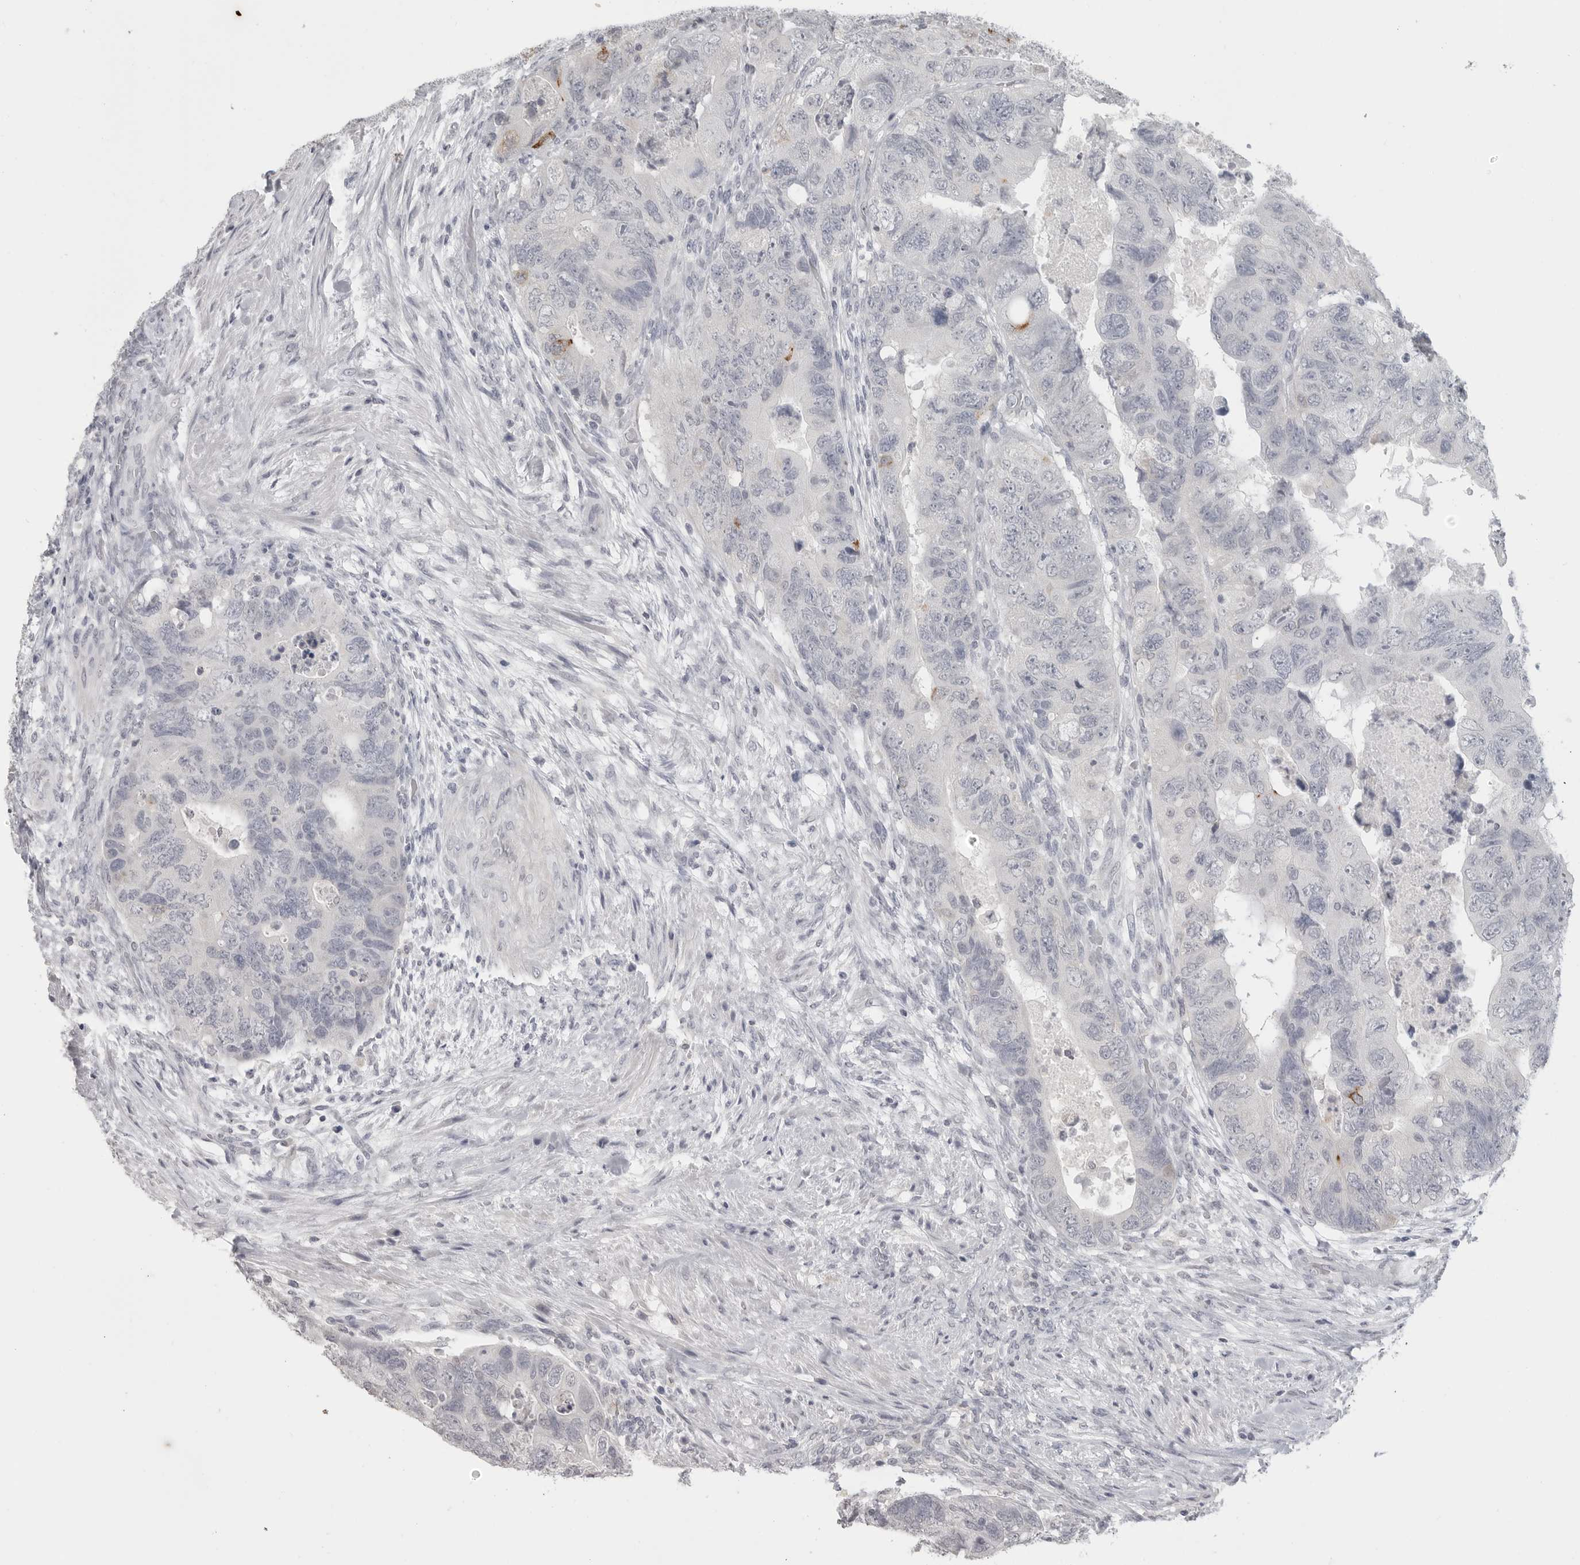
{"staining": {"intensity": "negative", "quantity": "none", "location": "none"}, "tissue": "colorectal cancer", "cell_type": "Tumor cells", "image_type": "cancer", "snomed": [{"axis": "morphology", "description": "Adenocarcinoma, NOS"}, {"axis": "topography", "description": "Rectum"}], "caption": "Tumor cells show no significant protein staining in colorectal cancer.", "gene": "PRSS1", "patient": {"sex": "male", "age": 63}}